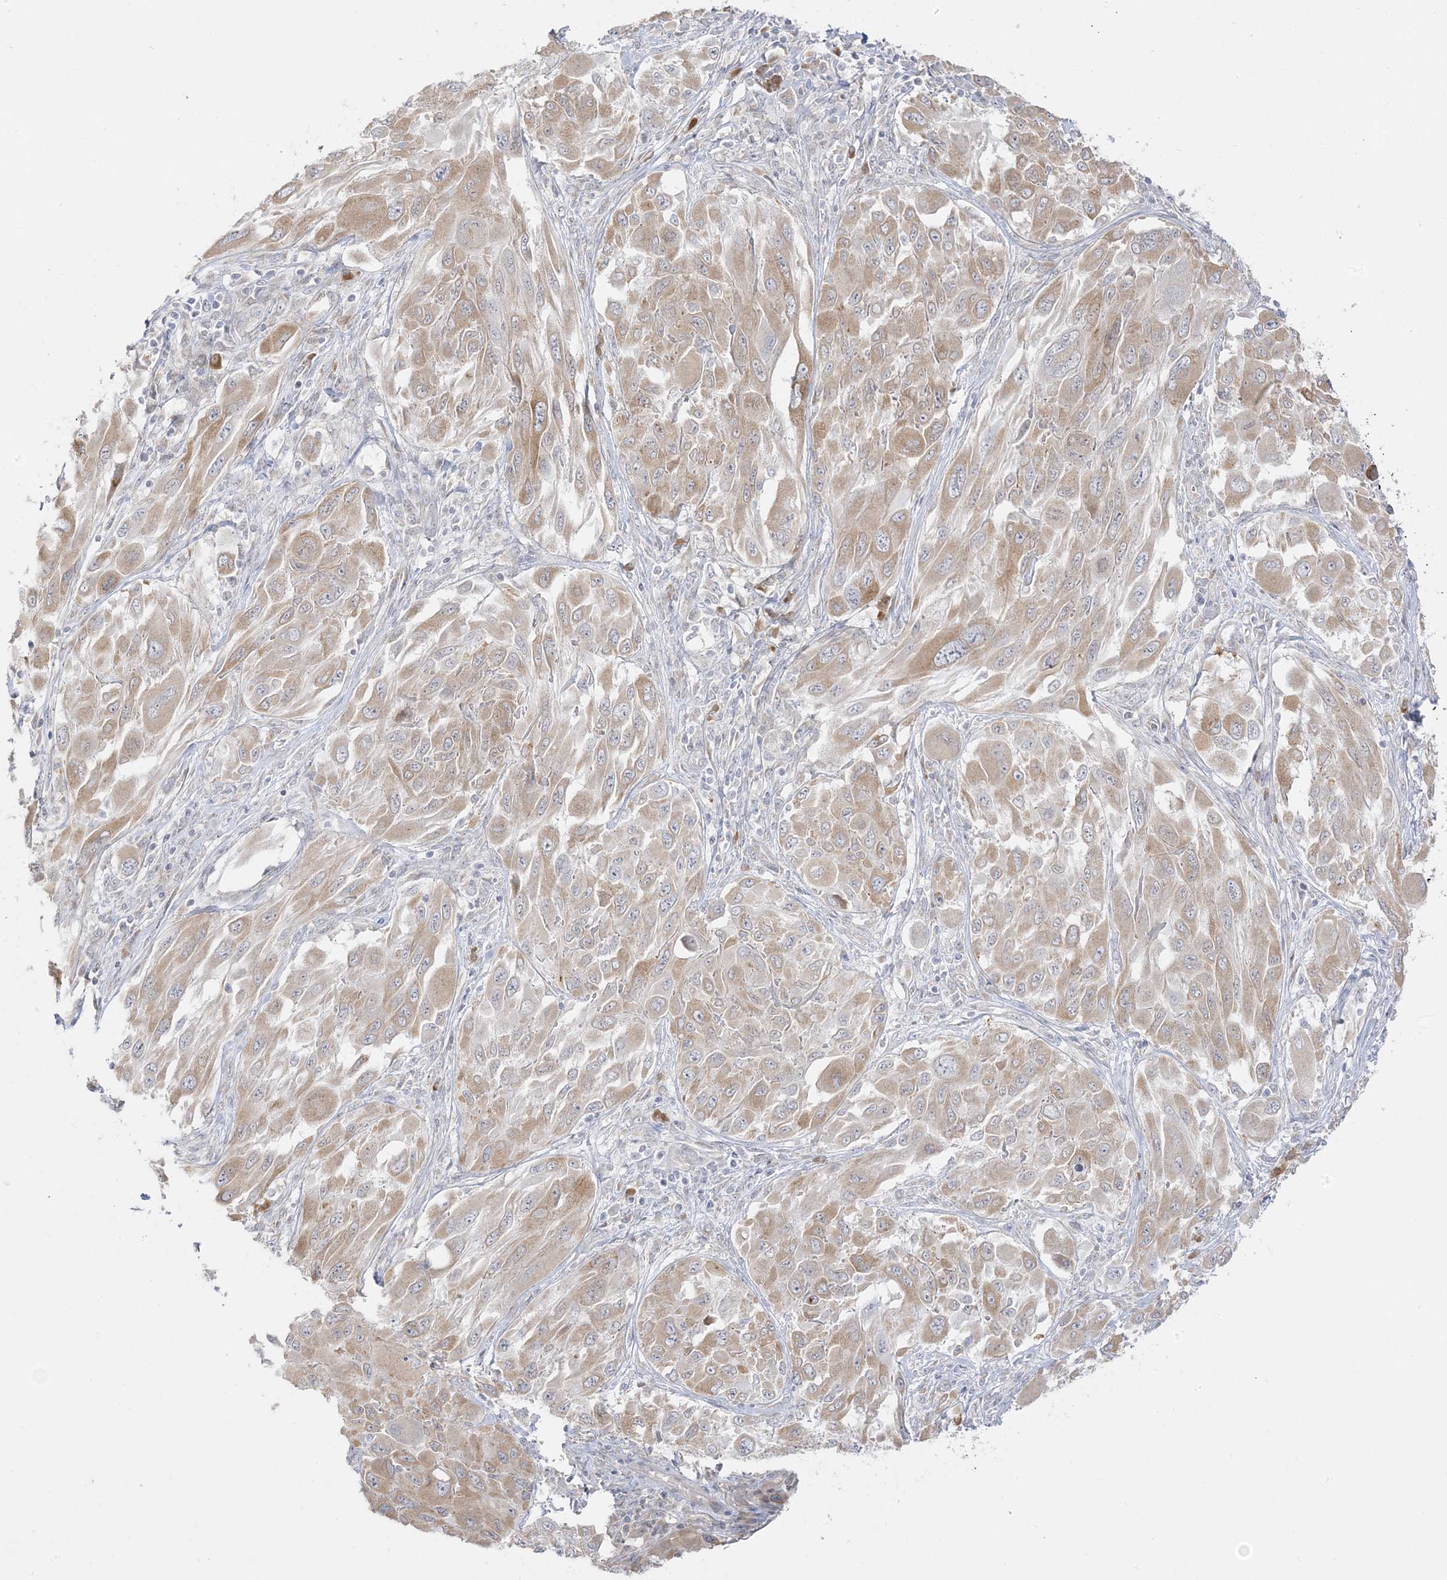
{"staining": {"intensity": "moderate", "quantity": "<25%", "location": "cytoplasmic/membranous"}, "tissue": "melanoma", "cell_type": "Tumor cells", "image_type": "cancer", "snomed": [{"axis": "morphology", "description": "Malignant melanoma, NOS"}, {"axis": "topography", "description": "Skin"}], "caption": "Approximately <25% of tumor cells in human melanoma demonstrate moderate cytoplasmic/membranous protein staining as visualized by brown immunohistochemical staining.", "gene": "C2CD2", "patient": {"sex": "female", "age": 91}}